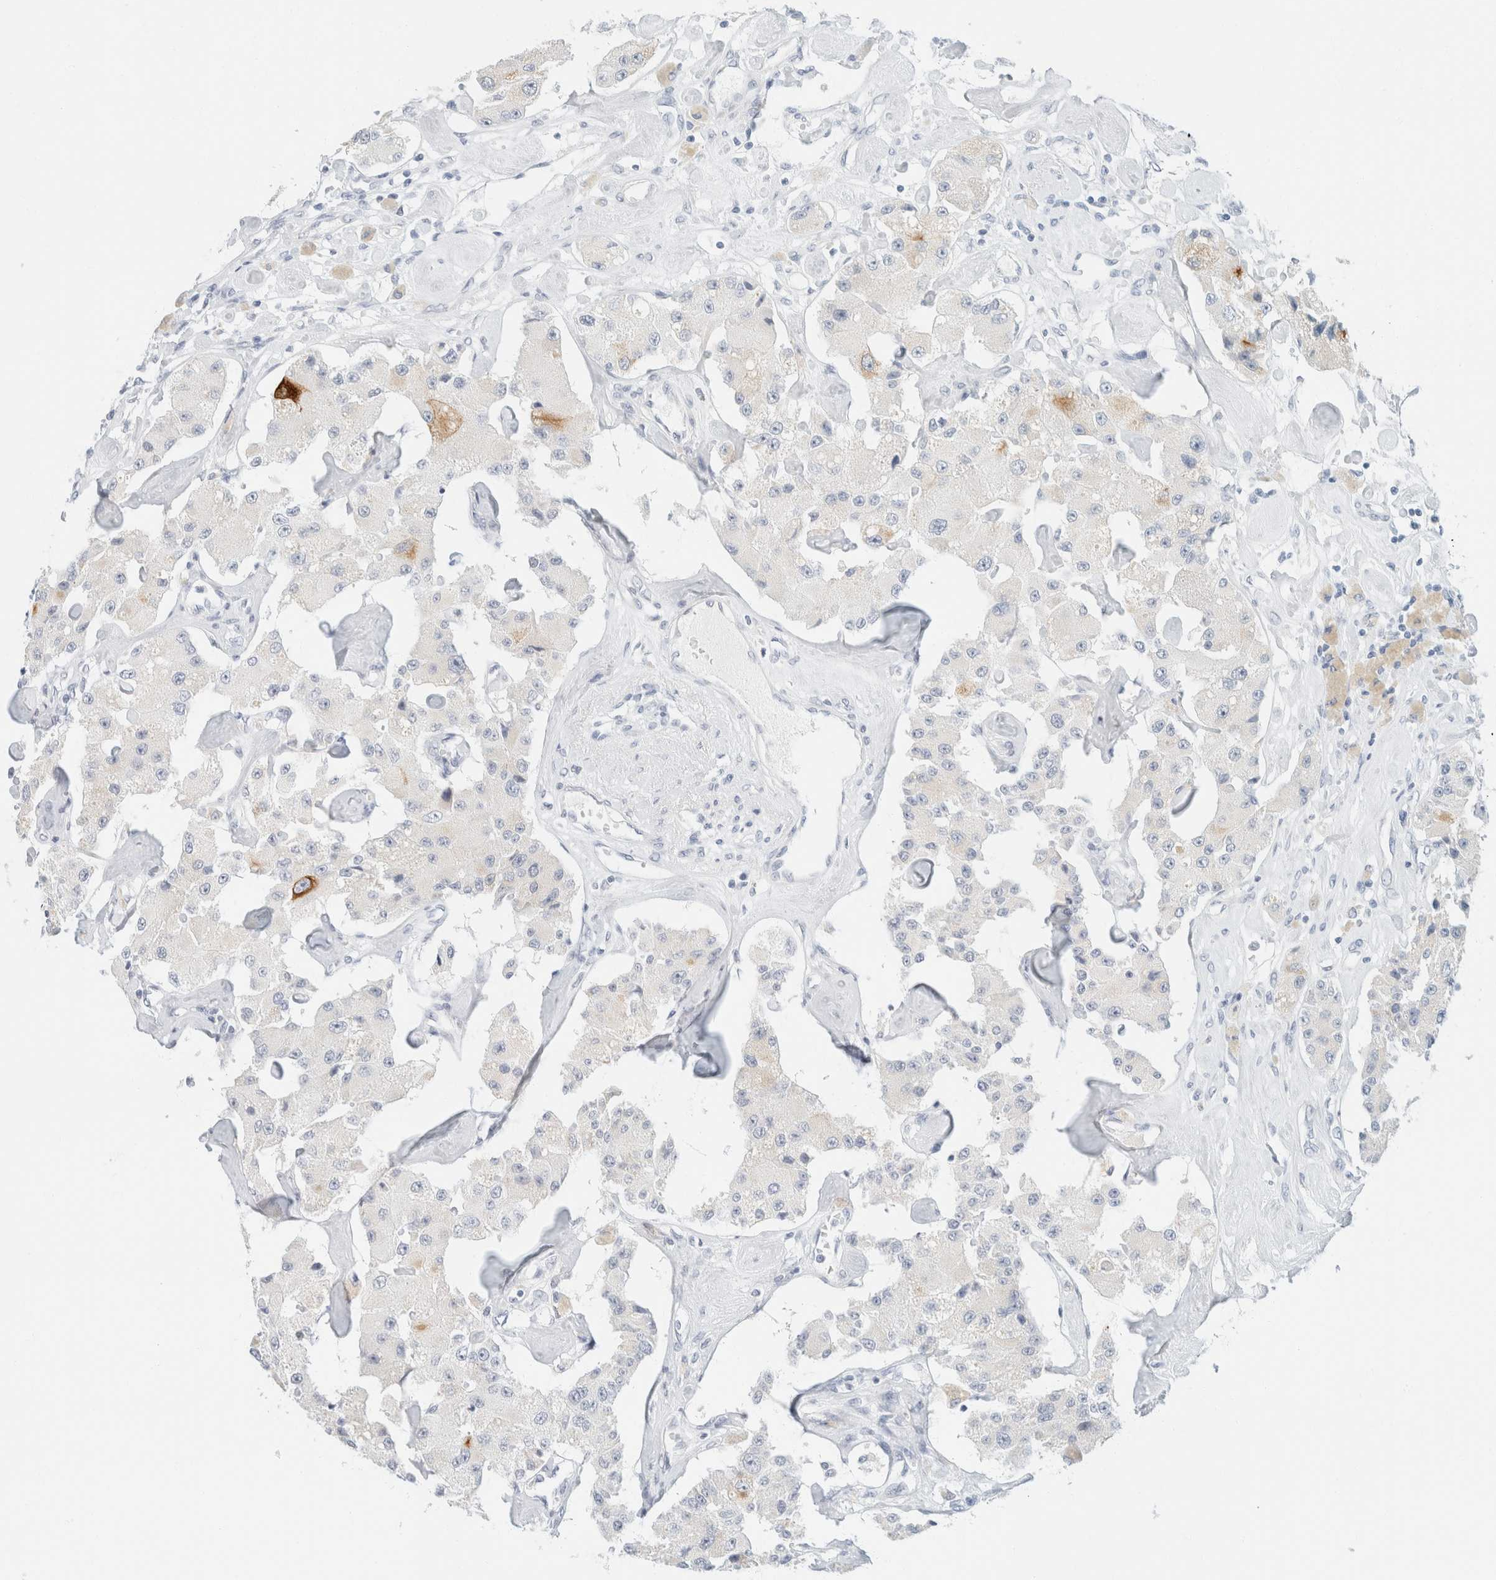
{"staining": {"intensity": "negative", "quantity": "none", "location": "none"}, "tissue": "carcinoid", "cell_type": "Tumor cells", "image_type": "cancer", "snomed": [{"axis": "morphology", "description": "Carcinoid, malignant, NOS"}, {"axis": "topography", "description": "Pancreas"}], "caption": "The histopathology image displays no staining of tumor cells in carcinoid (malignant). (Stains: DAB immunohistochemistry with hematoxylin counter stain, Microscopy: brightfield microscopy at high magnification).", "gene": "KRT20", "patient": {"sex": "male", "age": 41}}